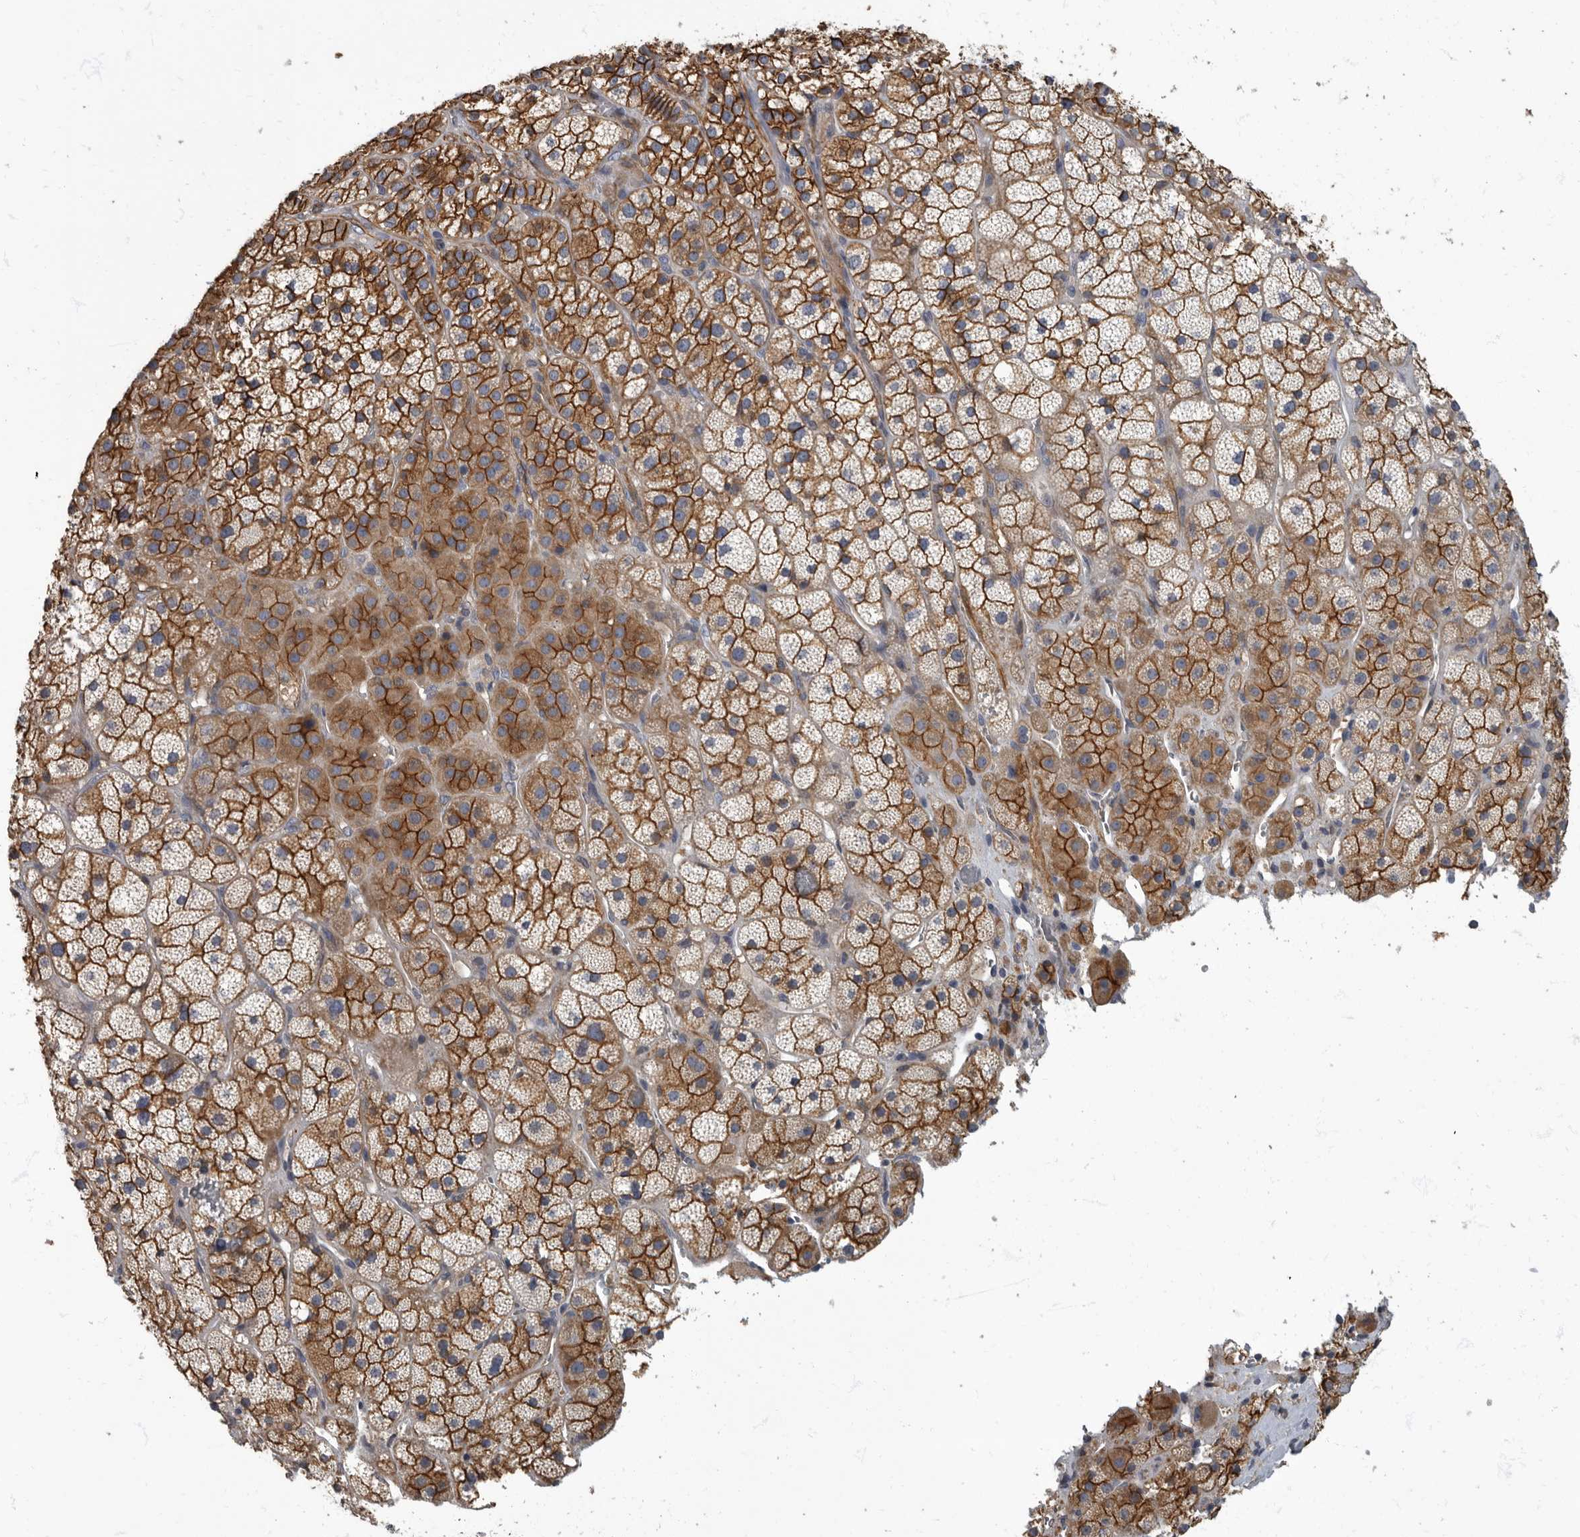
{"staining": {"intensity": "moderate", "quantity": ">75%", "location": "cytoplasmic/membranous"}, "tissue": "adrenal gland", "cell_type": "Glandular cells", "image_type": "normal", "snomed": [{"axis": "morphology", "description": "Normal tissue, NOS"}, {"axis": "topography", "description": "Adrenal gland"}], "caption": "Adrenal gland stained for a protein displays moderate cytoplasmic/membranous positivity in glandular cells.", "gene": "PDK1", "patient": {"sex": "male", "age": 57}}